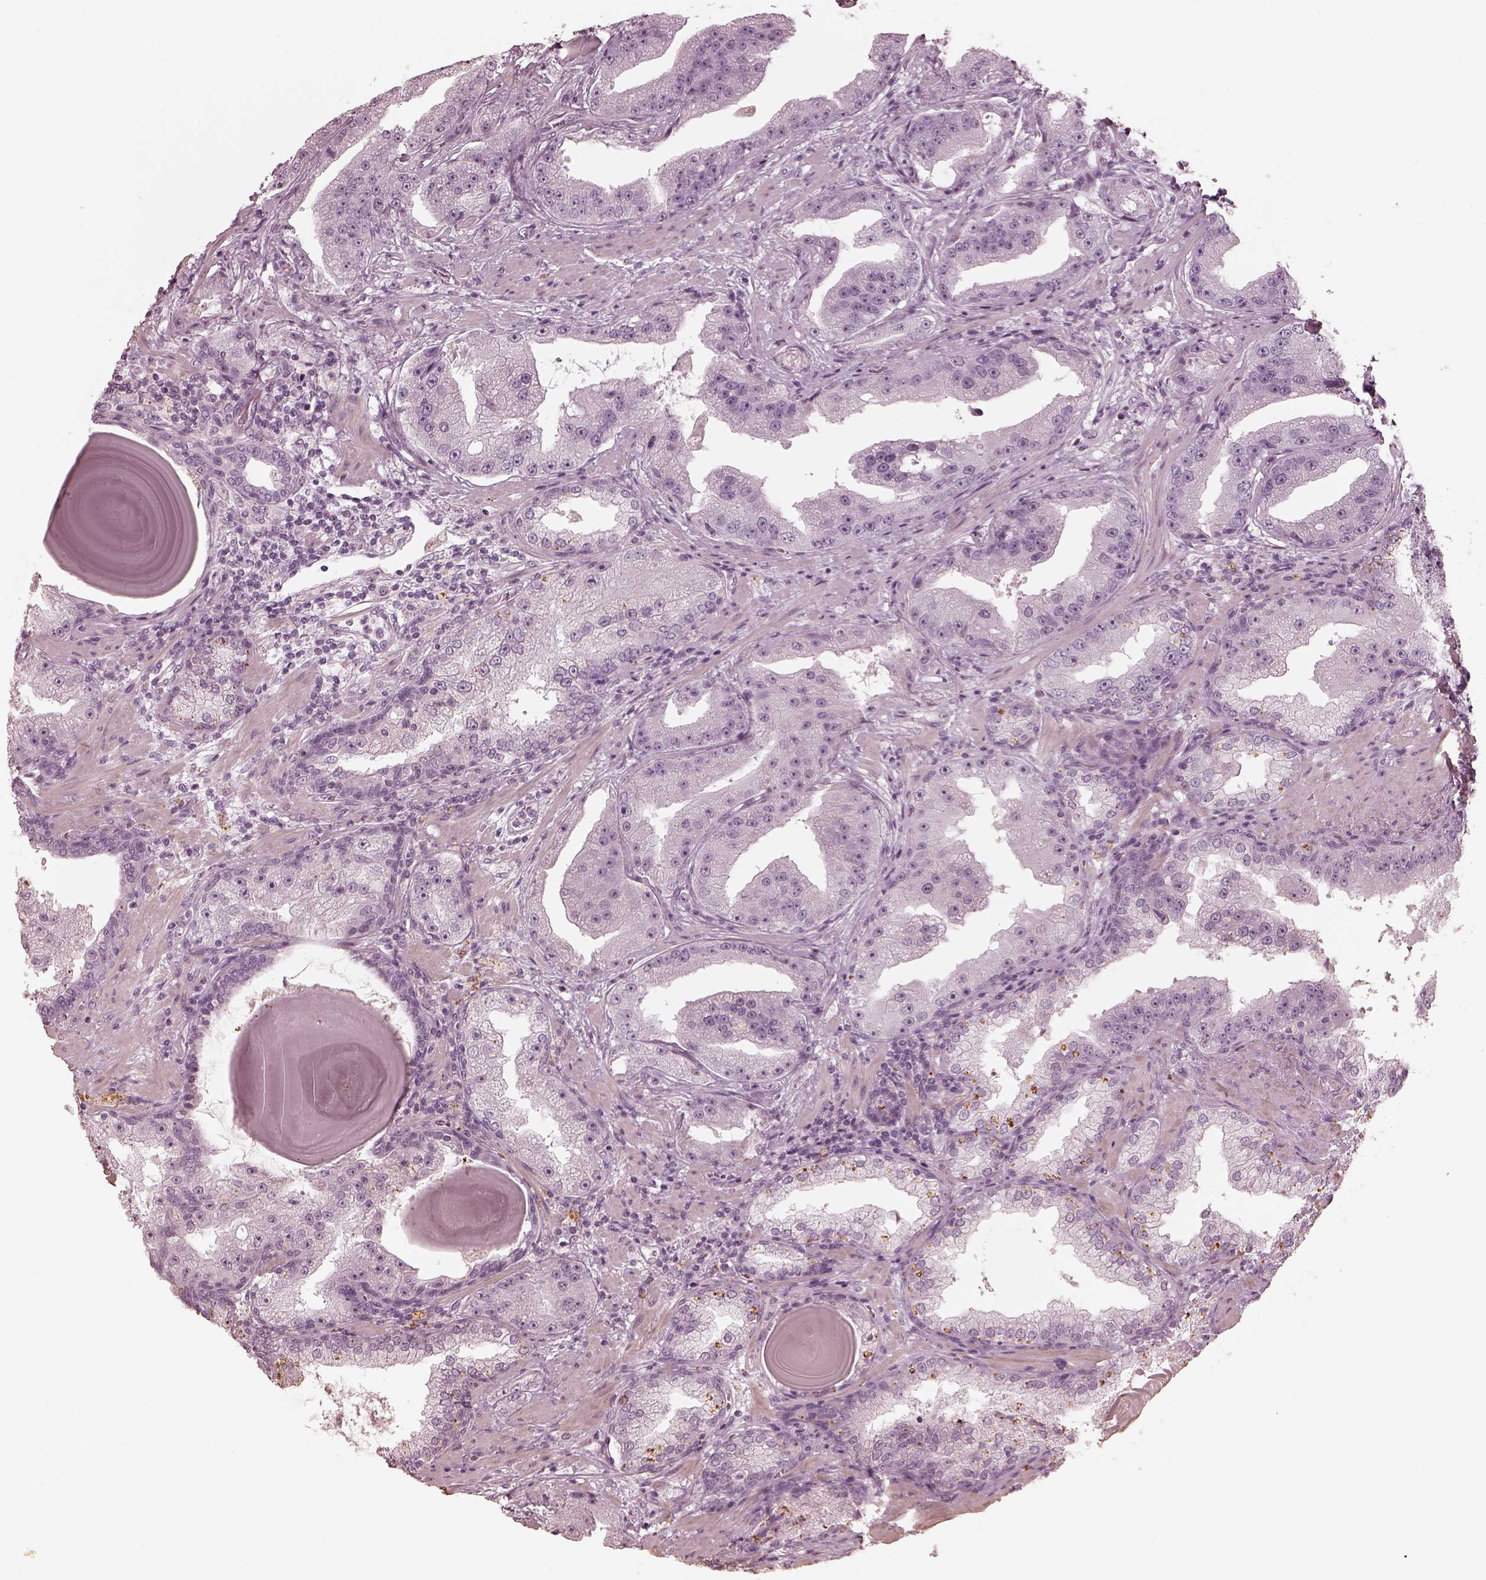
{"staining": {"intensity": "negative", "quantity": "none", "location": "none"}, "tissue": "prostate cancer", "cell_type": "Tumor cells", "image_type": "cancer", "snomed": [{"axis": "morphology", "description": "Adenocarcinoma, Low grade"}, {"axis": "topography", "description": "Prostate"}], "caption": "Immunohistochemistry (IHC) image of low-grade adenocarcinoma (prostate) stained for a protein (brown), which reveals no expression in tumor cells. The staining is performed using DAB (3,3'-diaminobenzidine) brown chromogen with nuclei counter-stained in using hematoxylin.", "gene": "ADRB3", "patient": {"sex": "male", "age": 62}}